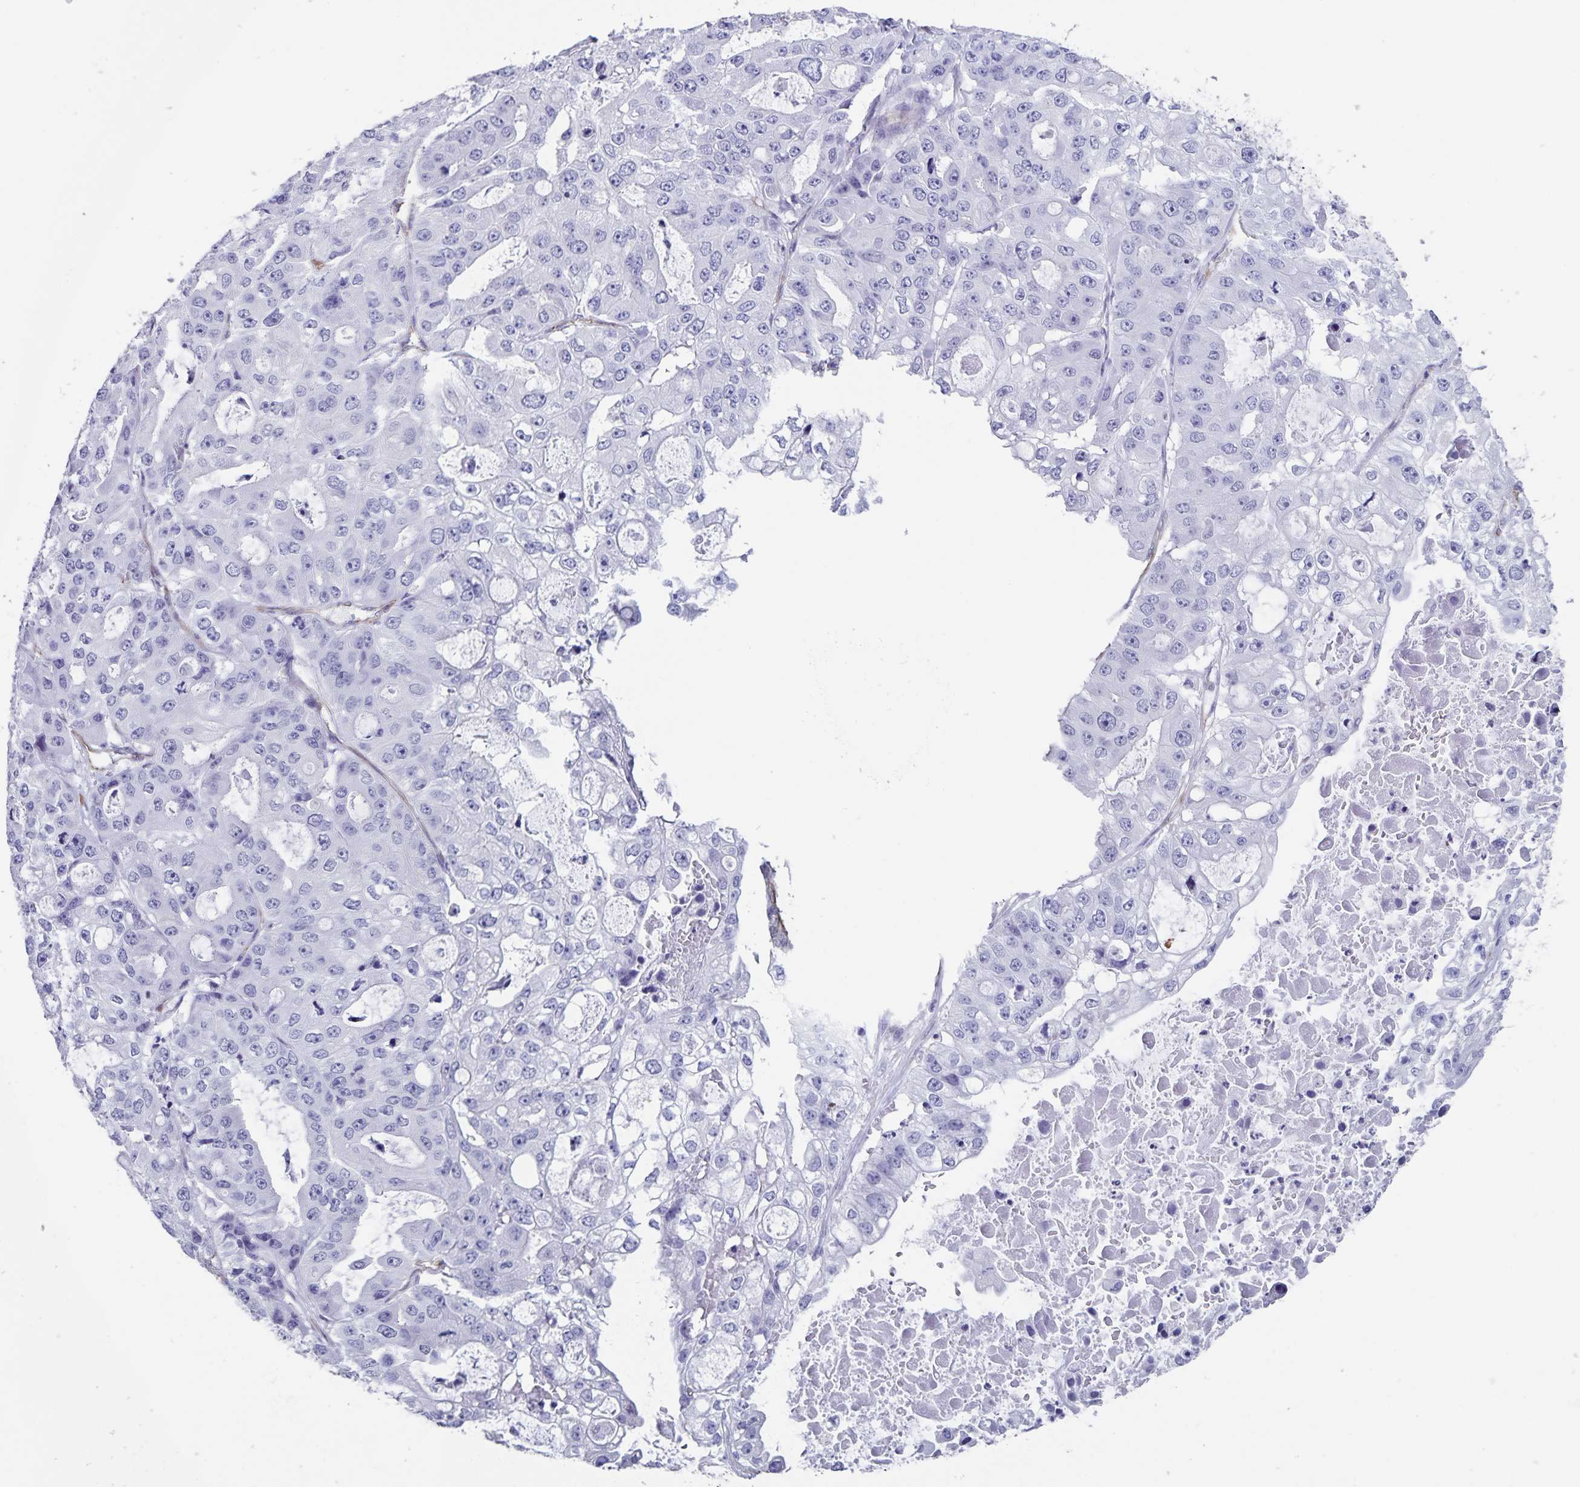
{"staining": {"intensity": "negative", "quantity": "none", "location": "none"}, "tissue": "ovarian cancer", "cell_type": "Tumor cells", "image_type": "cancer", "snomed": [{"axis": "morphology", "description": "Cystadenocarcinoma, serous, NOS"}, {"axis": "topography", "description": "Ovary"}], "caption": "Tumor cells are negative for protein expression in human ovarian serous cystadenocarcinoma.", "gene": "SYNM", "patient": {"sex": "female", "age": 56}}